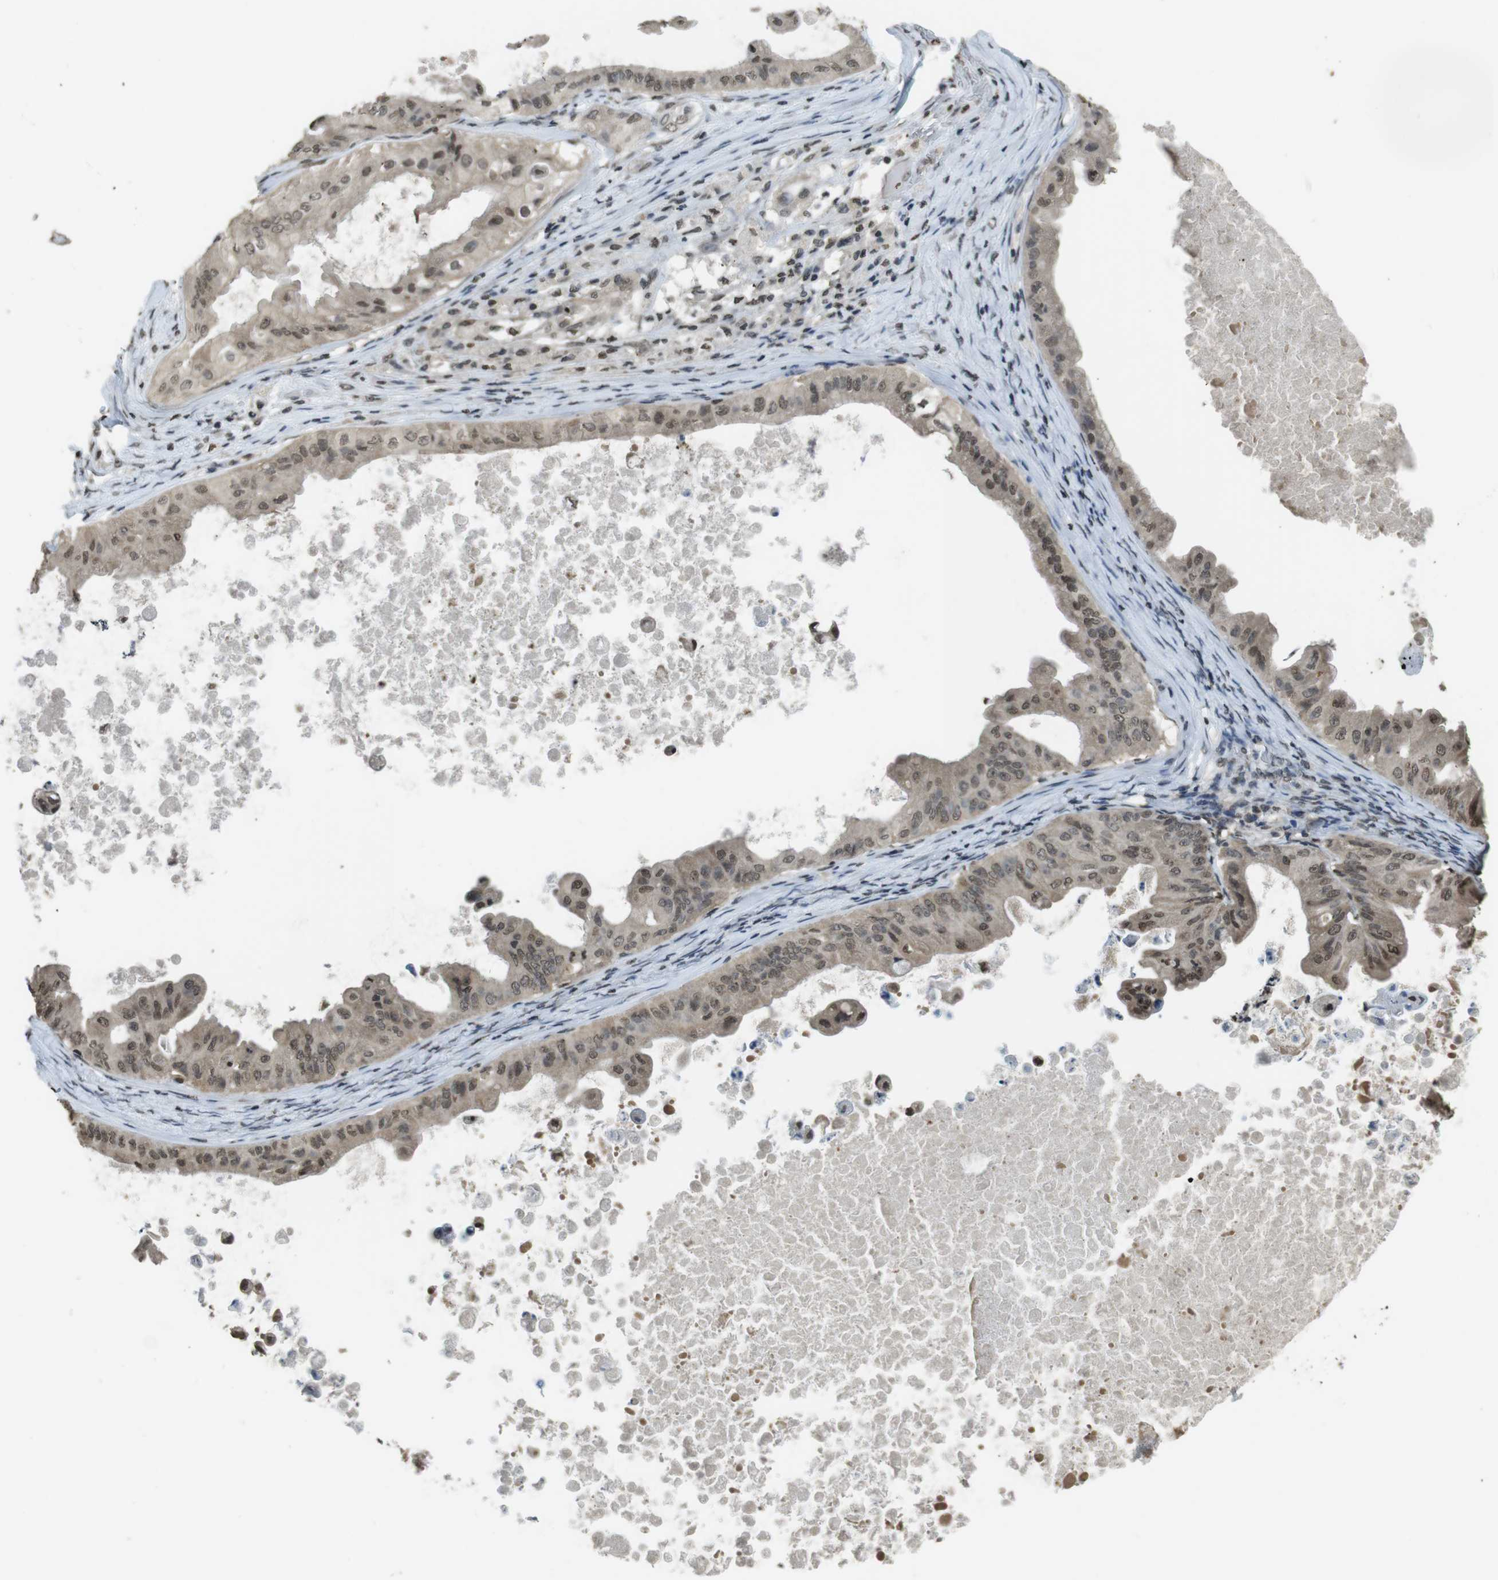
{"staining": {"intensity": "weak", "quantity": ">75%", "location": "nuclear"}, "tissue": "ovarian cancer", "cell_type": "Tumor cells", "image_type": "cancer", "snomed": [{"axis": "morphology", "description": "Cystadenocarcinoma, mucinous, NOS"}, {"axis": "topography", "description": "Ovary"}], "caption": "Ovarian cancer tissue reveals weak nuclear positivity in about >75% of tumor cells, visualized by immunohistochemistry. Immunohistochemistry stains the protein in brown and the nuclei are stained blue.", "gene": "MAF", "patient": {"sex": "female", "age": 37}}